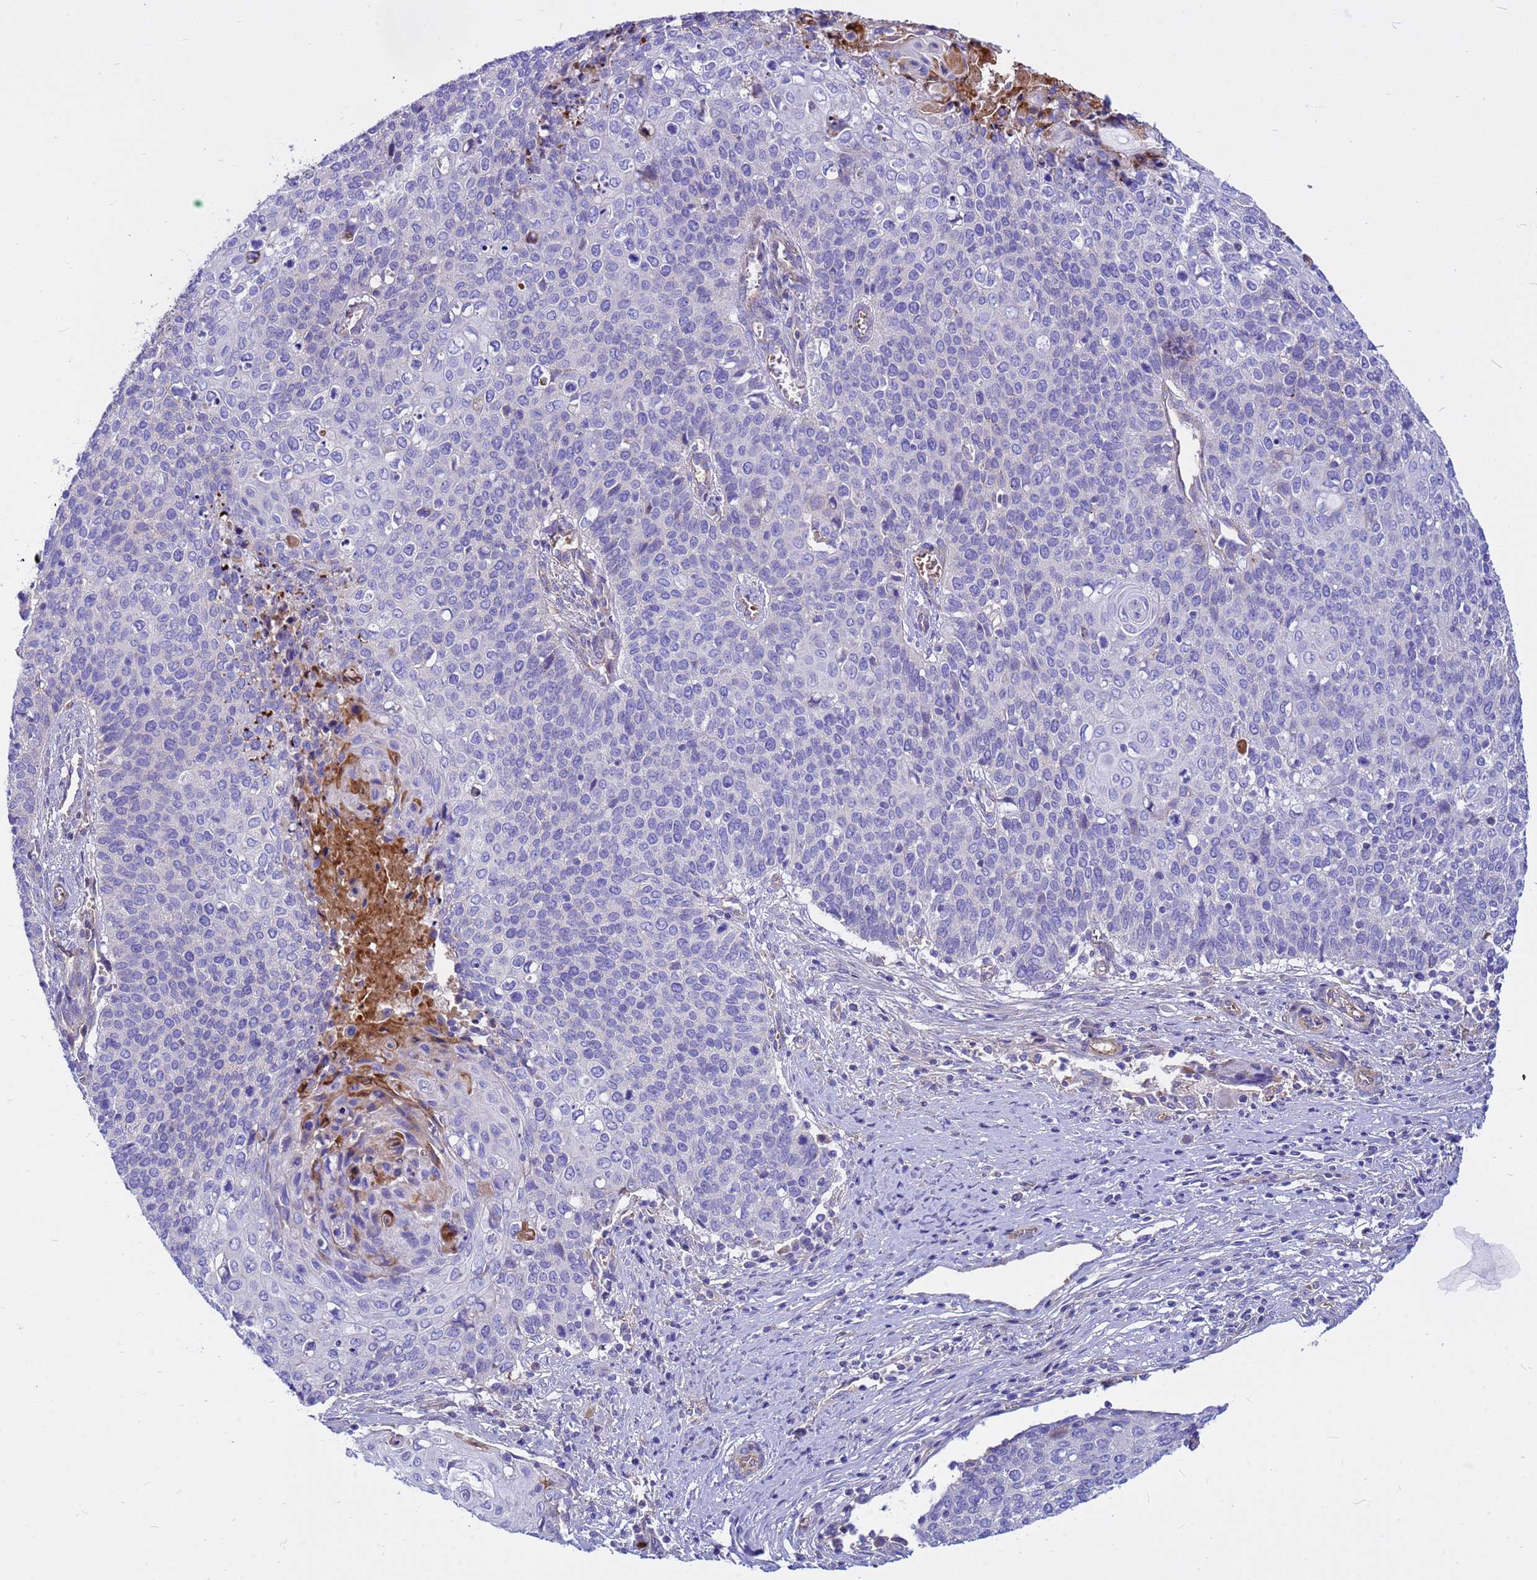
{"staining": {"intensity": "negative", "quantity": "none", "location": "none"}, "tissue": "cervical cancer", "cell_type": "Tumor cells", "image_type": "cancer", "snomed": [{"axis": "morphology", "description": "Squamous cell carcinoma, NOS"}, {"axis": "topography", "description": "Cervix"}], "caption": "High power microscopy micrograph of an IHC micrograph of cervical cancer, revealing no significant staining in tumor cells.", "gene": "CRHBP", "patient": {"sex": "female", "age": 39}}